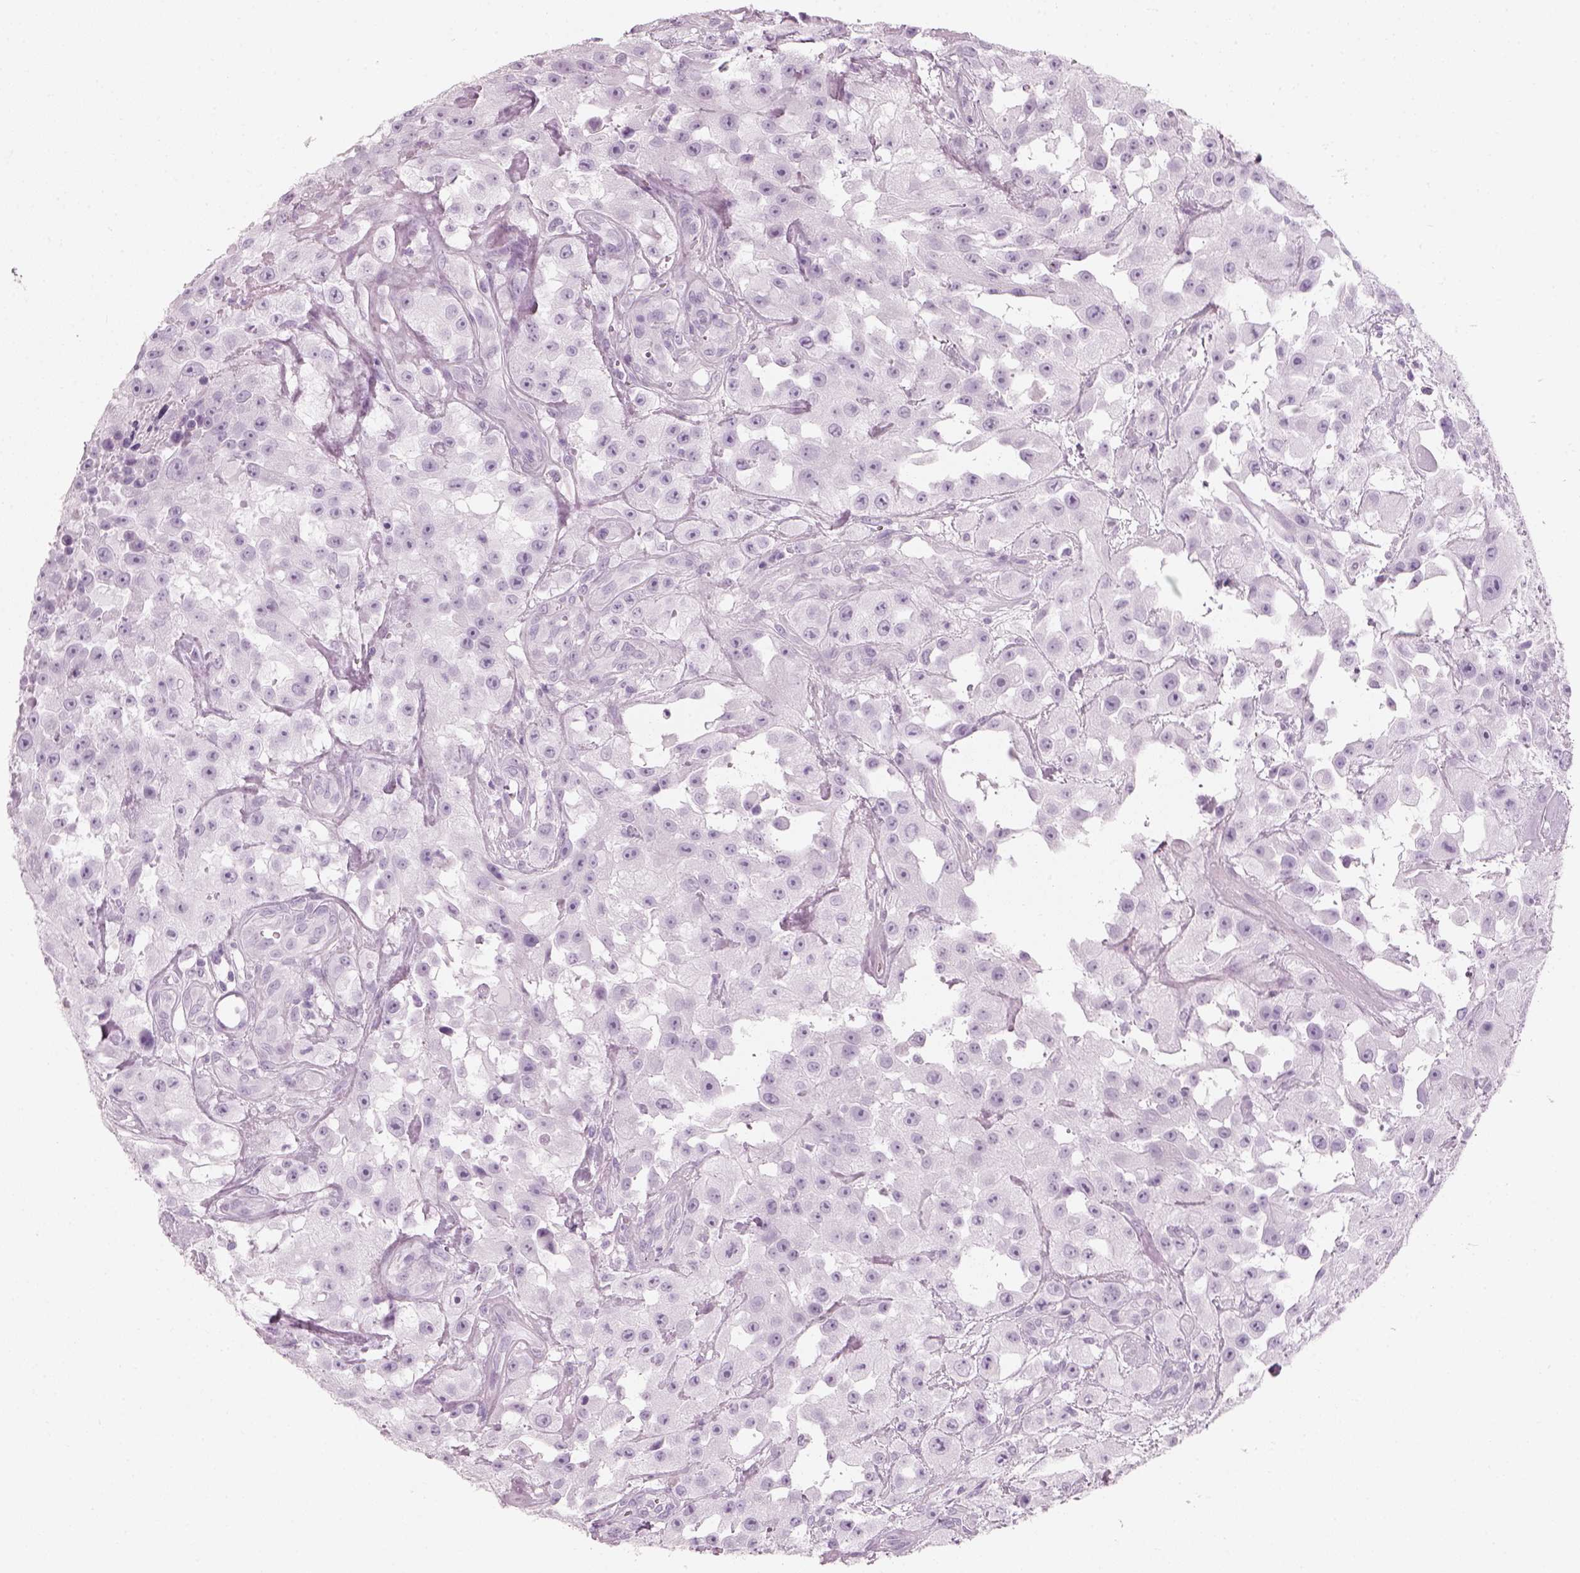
{"staining": {"intensity": "negative", "quantity": "none", "location": "none"}, "tissue": "urothelial cancer", "cell_type": "Tumor cells", "image_type": "cancer", "snomed": [{"axis": "morphology", "description": "Urothelial carcinoma, High grade"}, {"axis": "topography", "description": "Urinary bladder"}], "caption": "This is an immunohistochemistry histopathology image of high-grade urothelial carcinoma. There is no staining in tumor cells.", "gene": "CRYAA", "patient": {"sex": "male", "age": 79}}